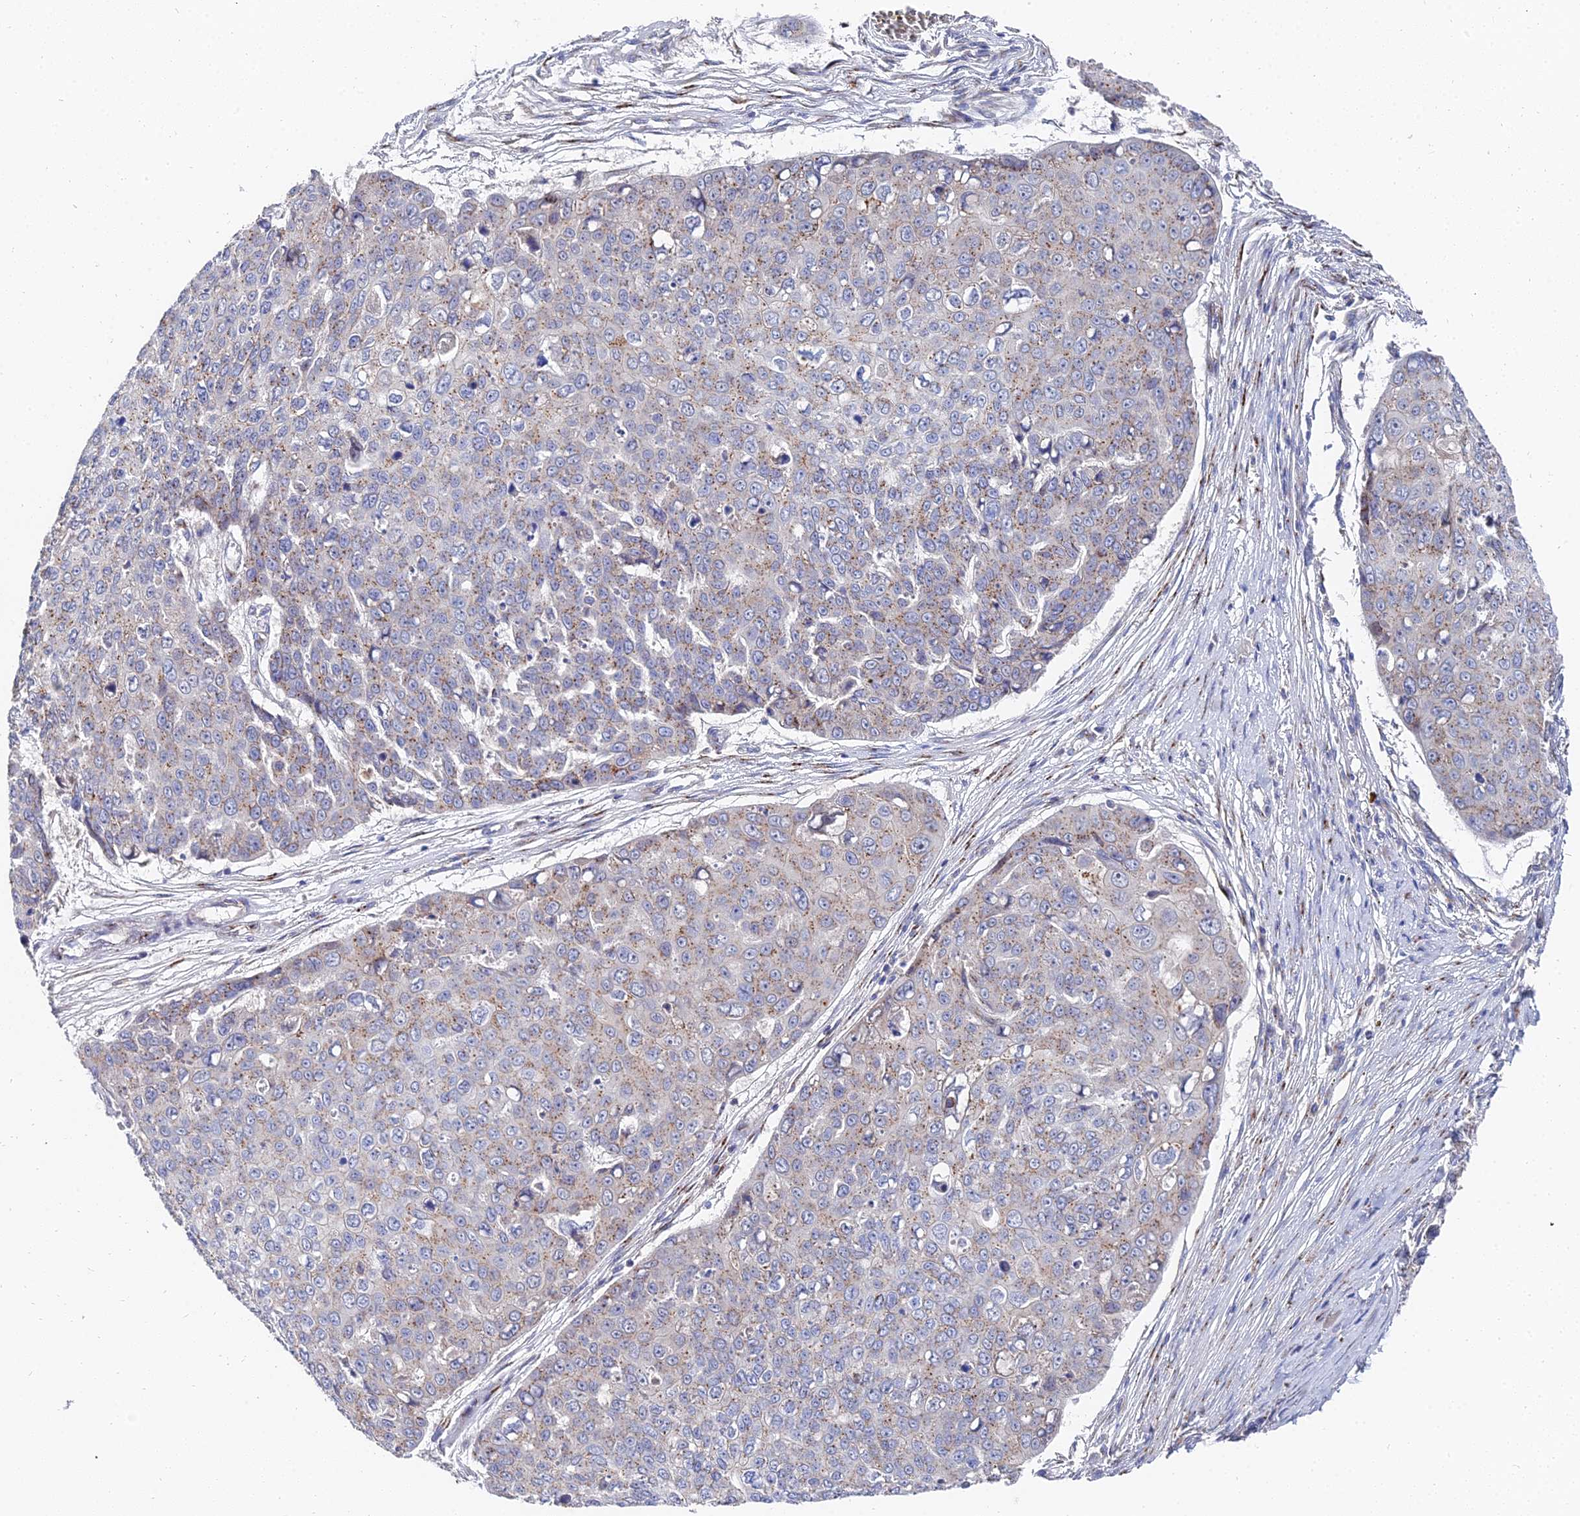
{"staining": {"intensity": "weak", "quantity": ">75%", "location": "cytoplasmic/membranous"}, "tissue": "skin cancer", "cell_type": "Tumor cells", "image_type": "cancer", "snomed": [{"axis": "morphology", "description": "Squamous cell carcinoma, NOS"}, {"axis": "topography", "description": "Skin"}], "caption": "Weak cytoplasmic/membranous positivity is identified in about >75% of tumor cells in squamous cell carcinoma (skin).", "gene": "BORCS8", "patient": {"sex": "male", "age": 71}}